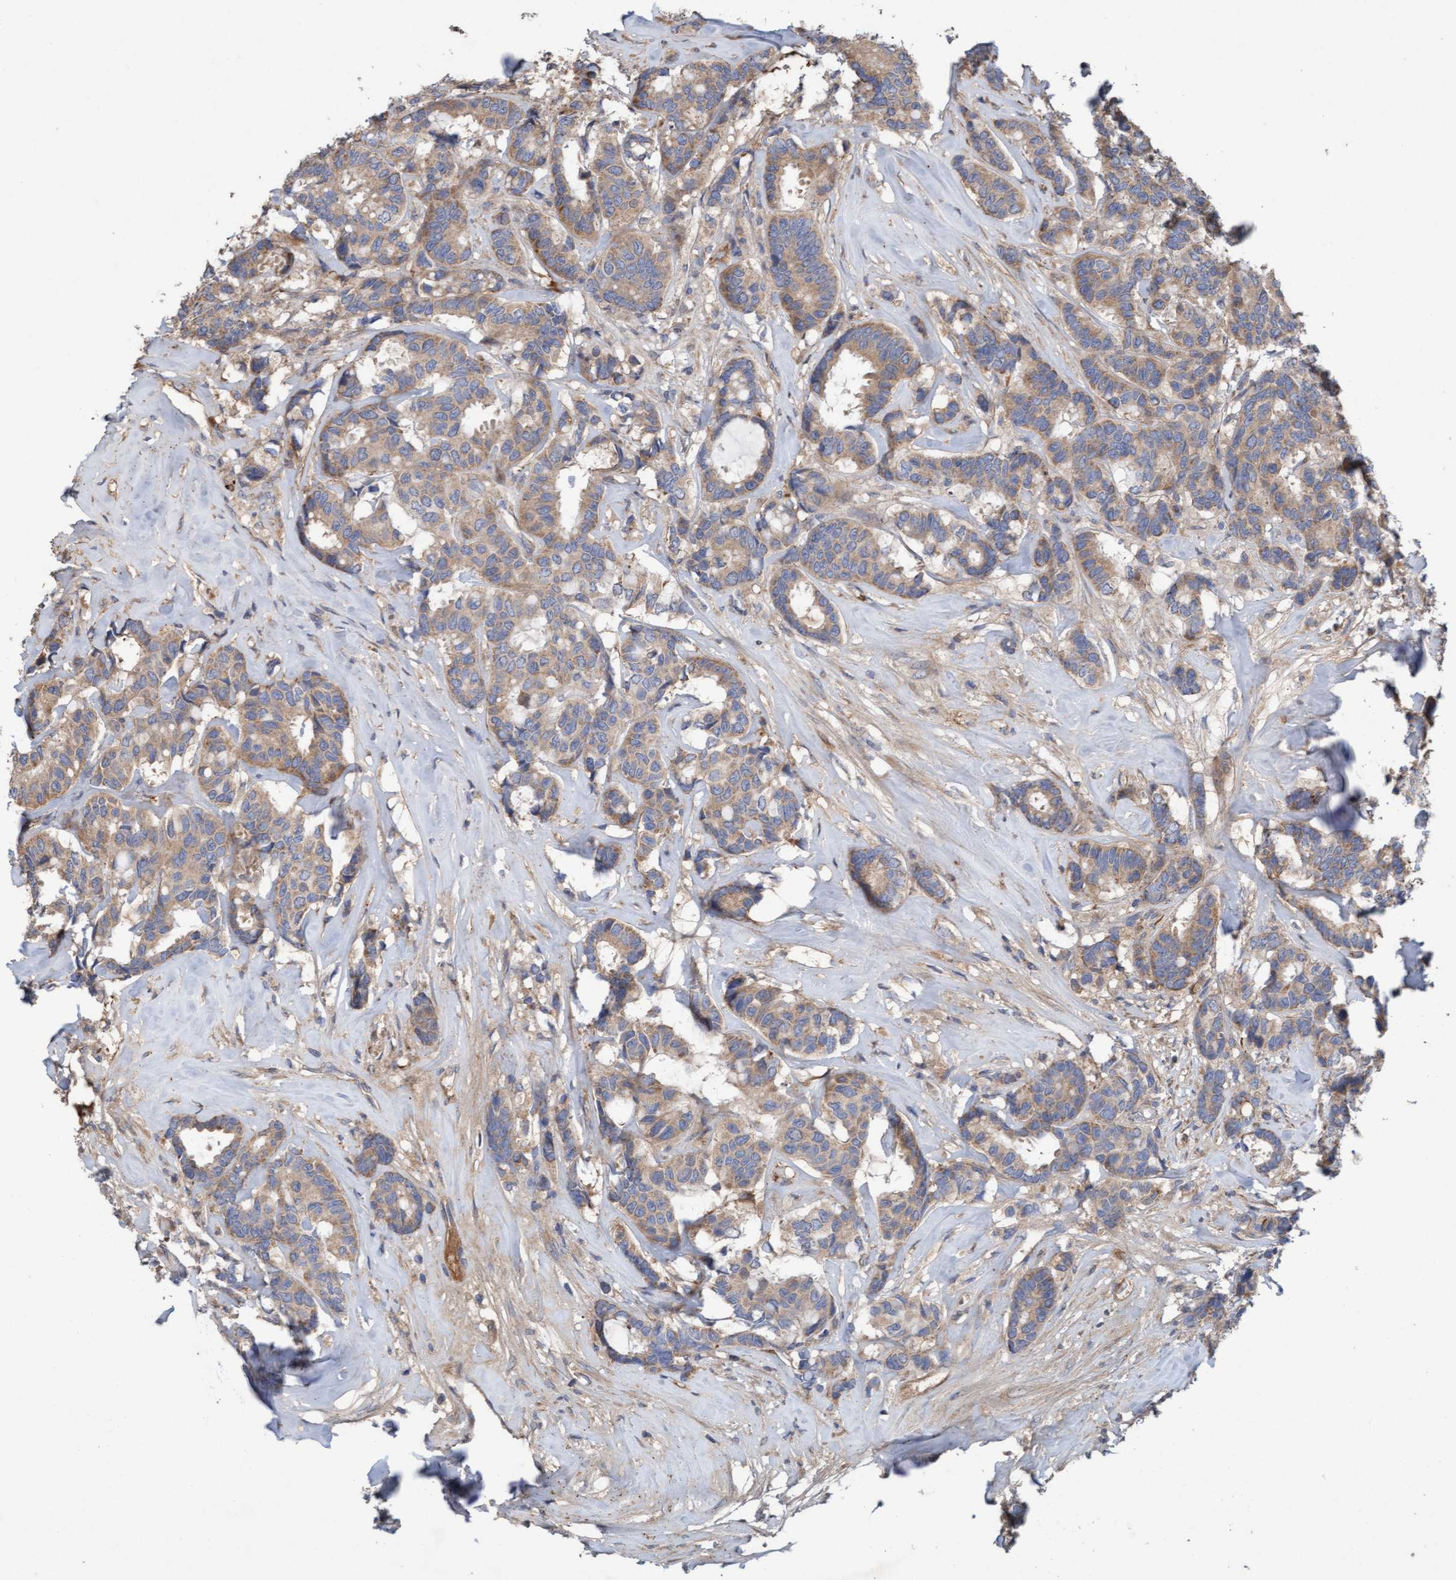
{"staining": {"intensity": "weak", "quantity": ">75%", "location": "cytoplasmic/membranous"}, "tissue": "breast cancer", "cell_type": "Tumor cells", "image_type": "cancer", "snomed": [{"axis": "morphology", "description": "Duct carcinoma"}, {"axis": "topography", "description": "Breast"}], "caption": "Breast infiltrating ductal carcinoma stained for a protein shows weak cytoplasmic/membranous positivity in tumor cells.", "gene": "DDHD2", "patient": {"sex": "female", "age": 87}}